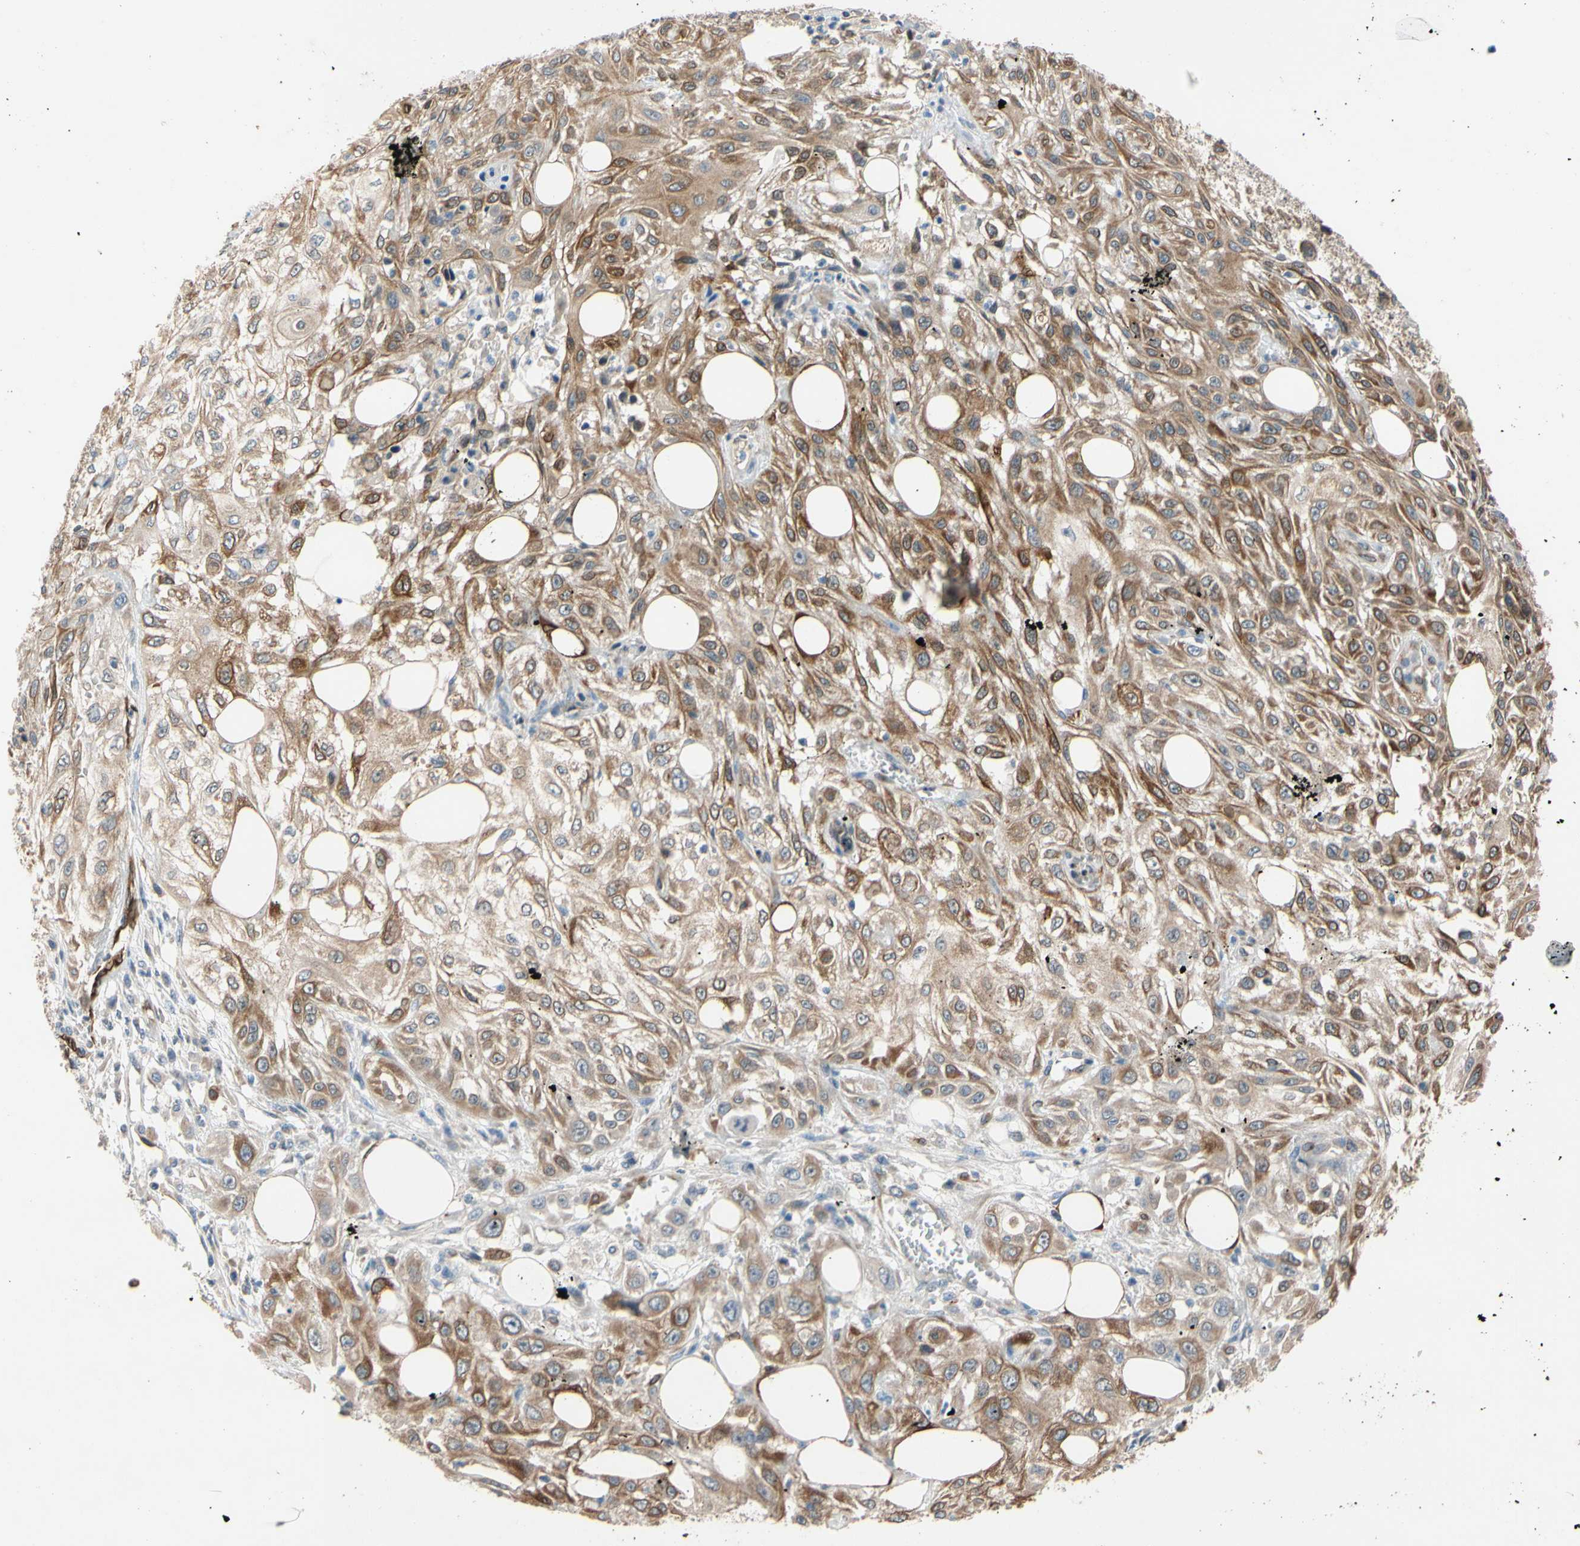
{"staining": {"intensity": "moderate", "quantity": ">75%", "location": "cytoplasmic/membranous"}, "tissue": "skin cancer", "cell_type": "Tumor cells", "image_type": "cancer", "snomed": [{"axis": "morphology", "description": "Squamous cell carcinoma, NOS"}, {"axis": "topography", "description": "Skin"}], "caption": "Human skin squamous cell carcinoma stained with a brown dye reveals moderate cytoplasmic/membranous positive expression in approximately >75% of tumor cells.", "gene": "PRXL2A", "patient": {"sex": "male", "age": 75}}